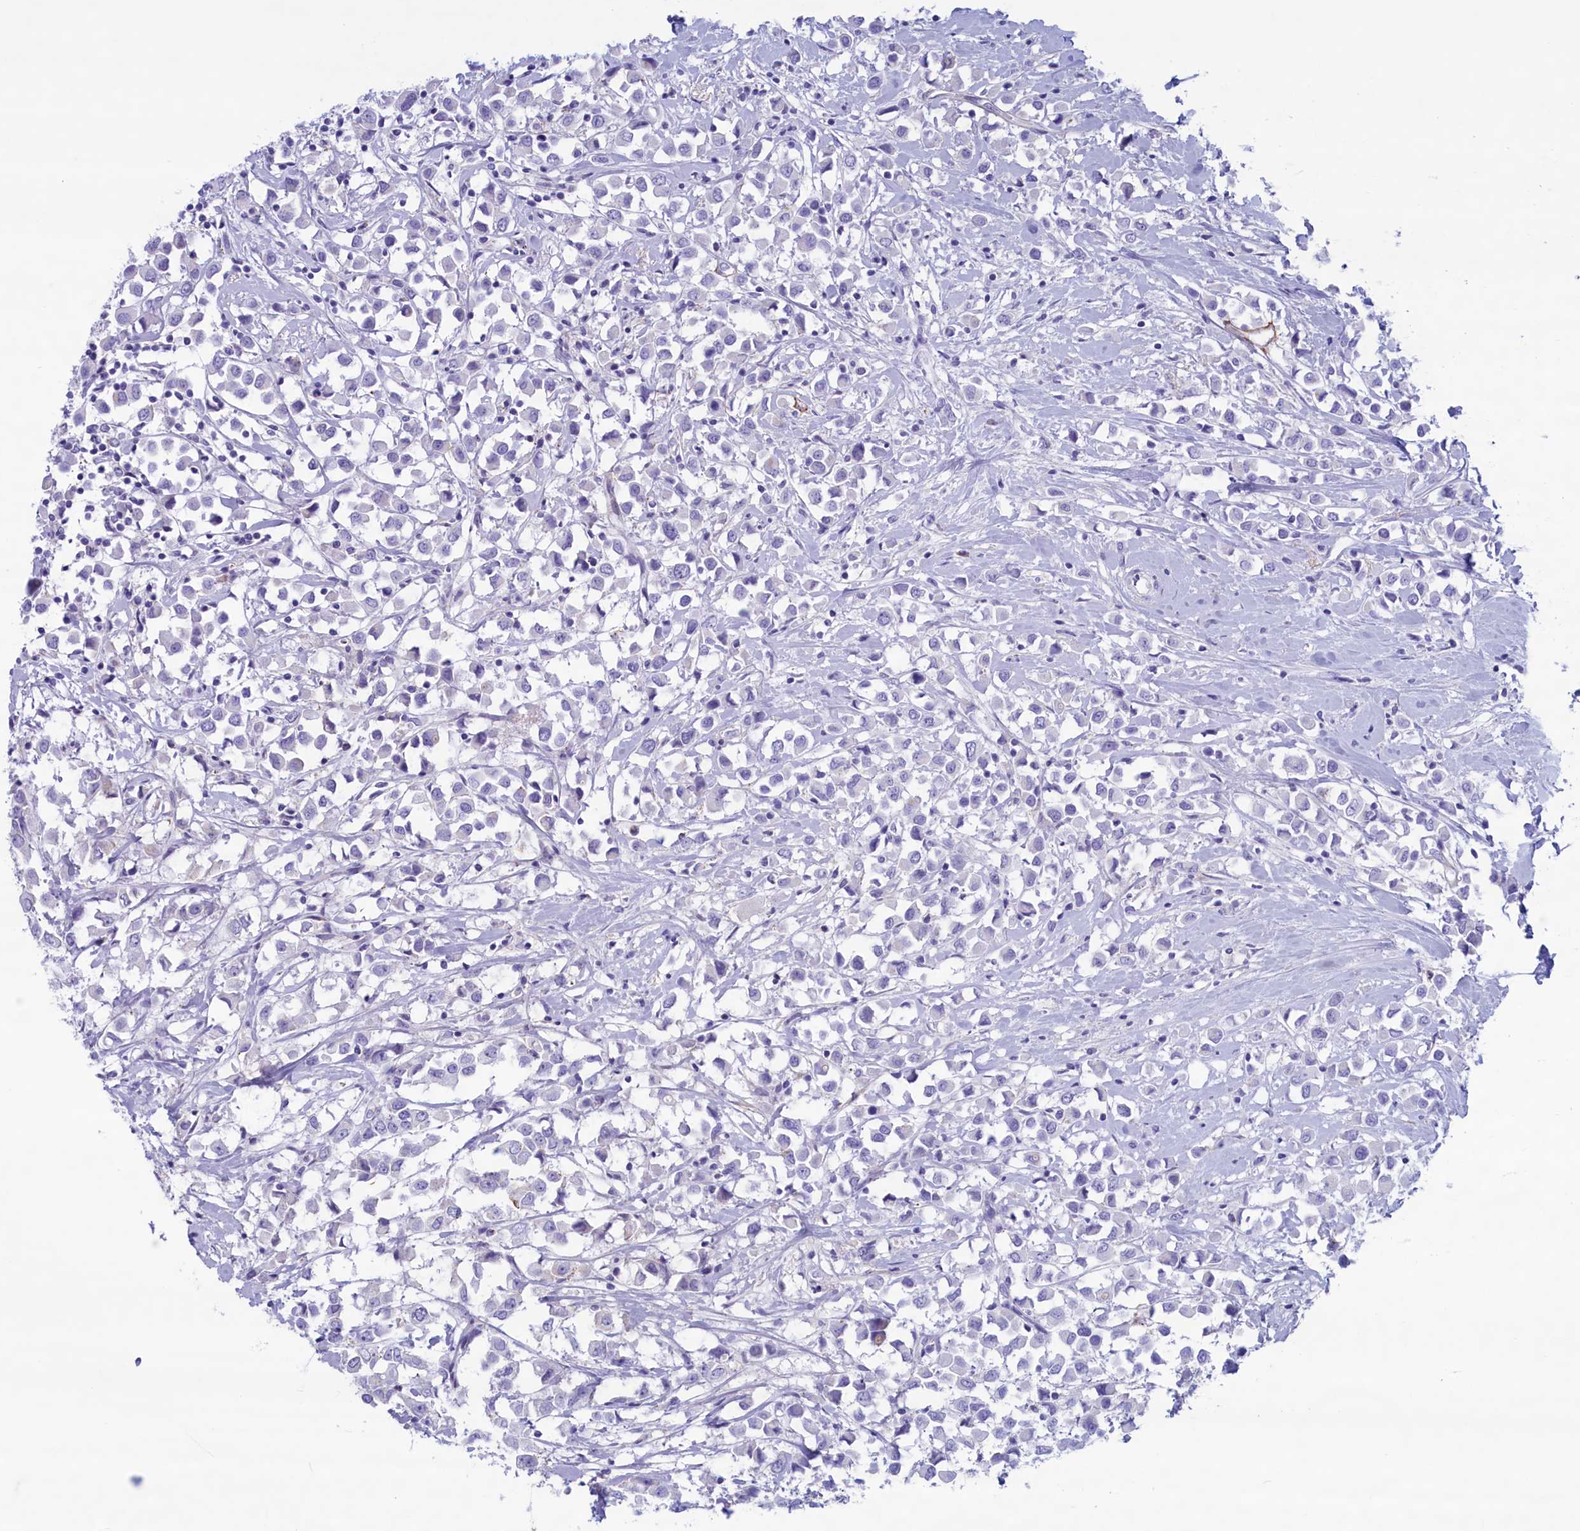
{"staining": {"intensity": "negative", "quantity": "none", "location": "none"}, "tissue": "breast cancer", "cell_type": "Tumor cells", "image_type": "cancer", "snomed": [{"axis": "morphology", "description": "Duct carcinoma"}, {"axis": "topography", "description": "Breast"}], "caption": "An image of infiltrating ductal carcinoma (breast) stained for a protein reveals no brown staining in tumor cells. (DAB immunohistochemistry visualized using brightfield microscopy, high magnification).", "gene": "MPV17L2", "patient": {"sex": "female", "age": 61}}